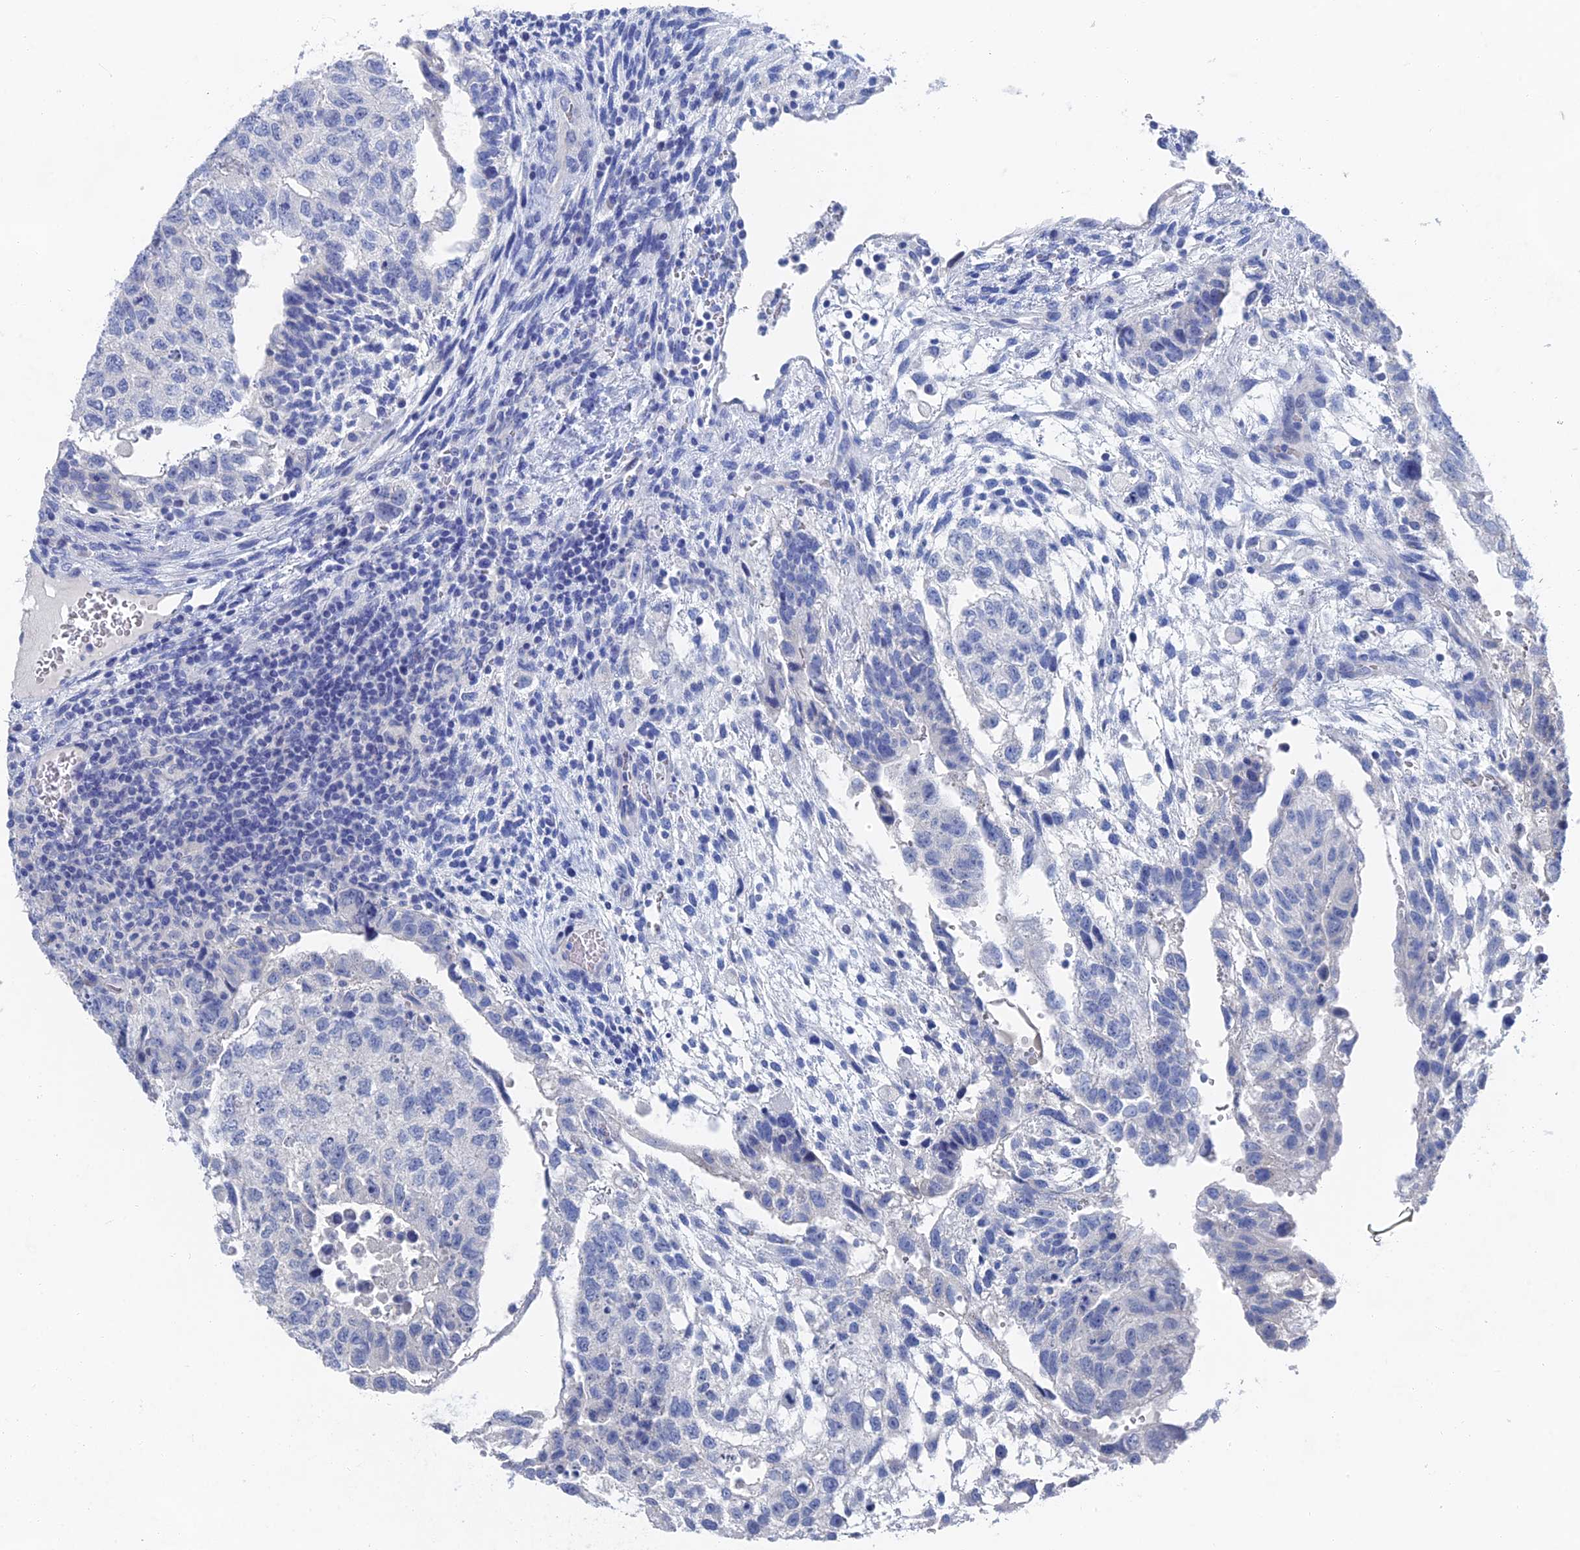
{"staining": {"intensity": "negative", "quantity": "none", "location": "none"}, "tissue": "testis cancer", "cell_type": "Tumor cells", "image_type": "cancer", "snomed": [{"axis": "morphology", "description": "Normal tissue, NOS"}, {"axis": "morphology", "description": "Carcinoma, Embryonal, NOS"}, {"axis": "topography", "description": "Testis"}], "caption": "Embryonal carcinoma (testis) was stained to show a protein in brown. There is no significant positivity in tumor cells.", "gene": "GFAP", "patient": {"sex": "male", "age": 36}}